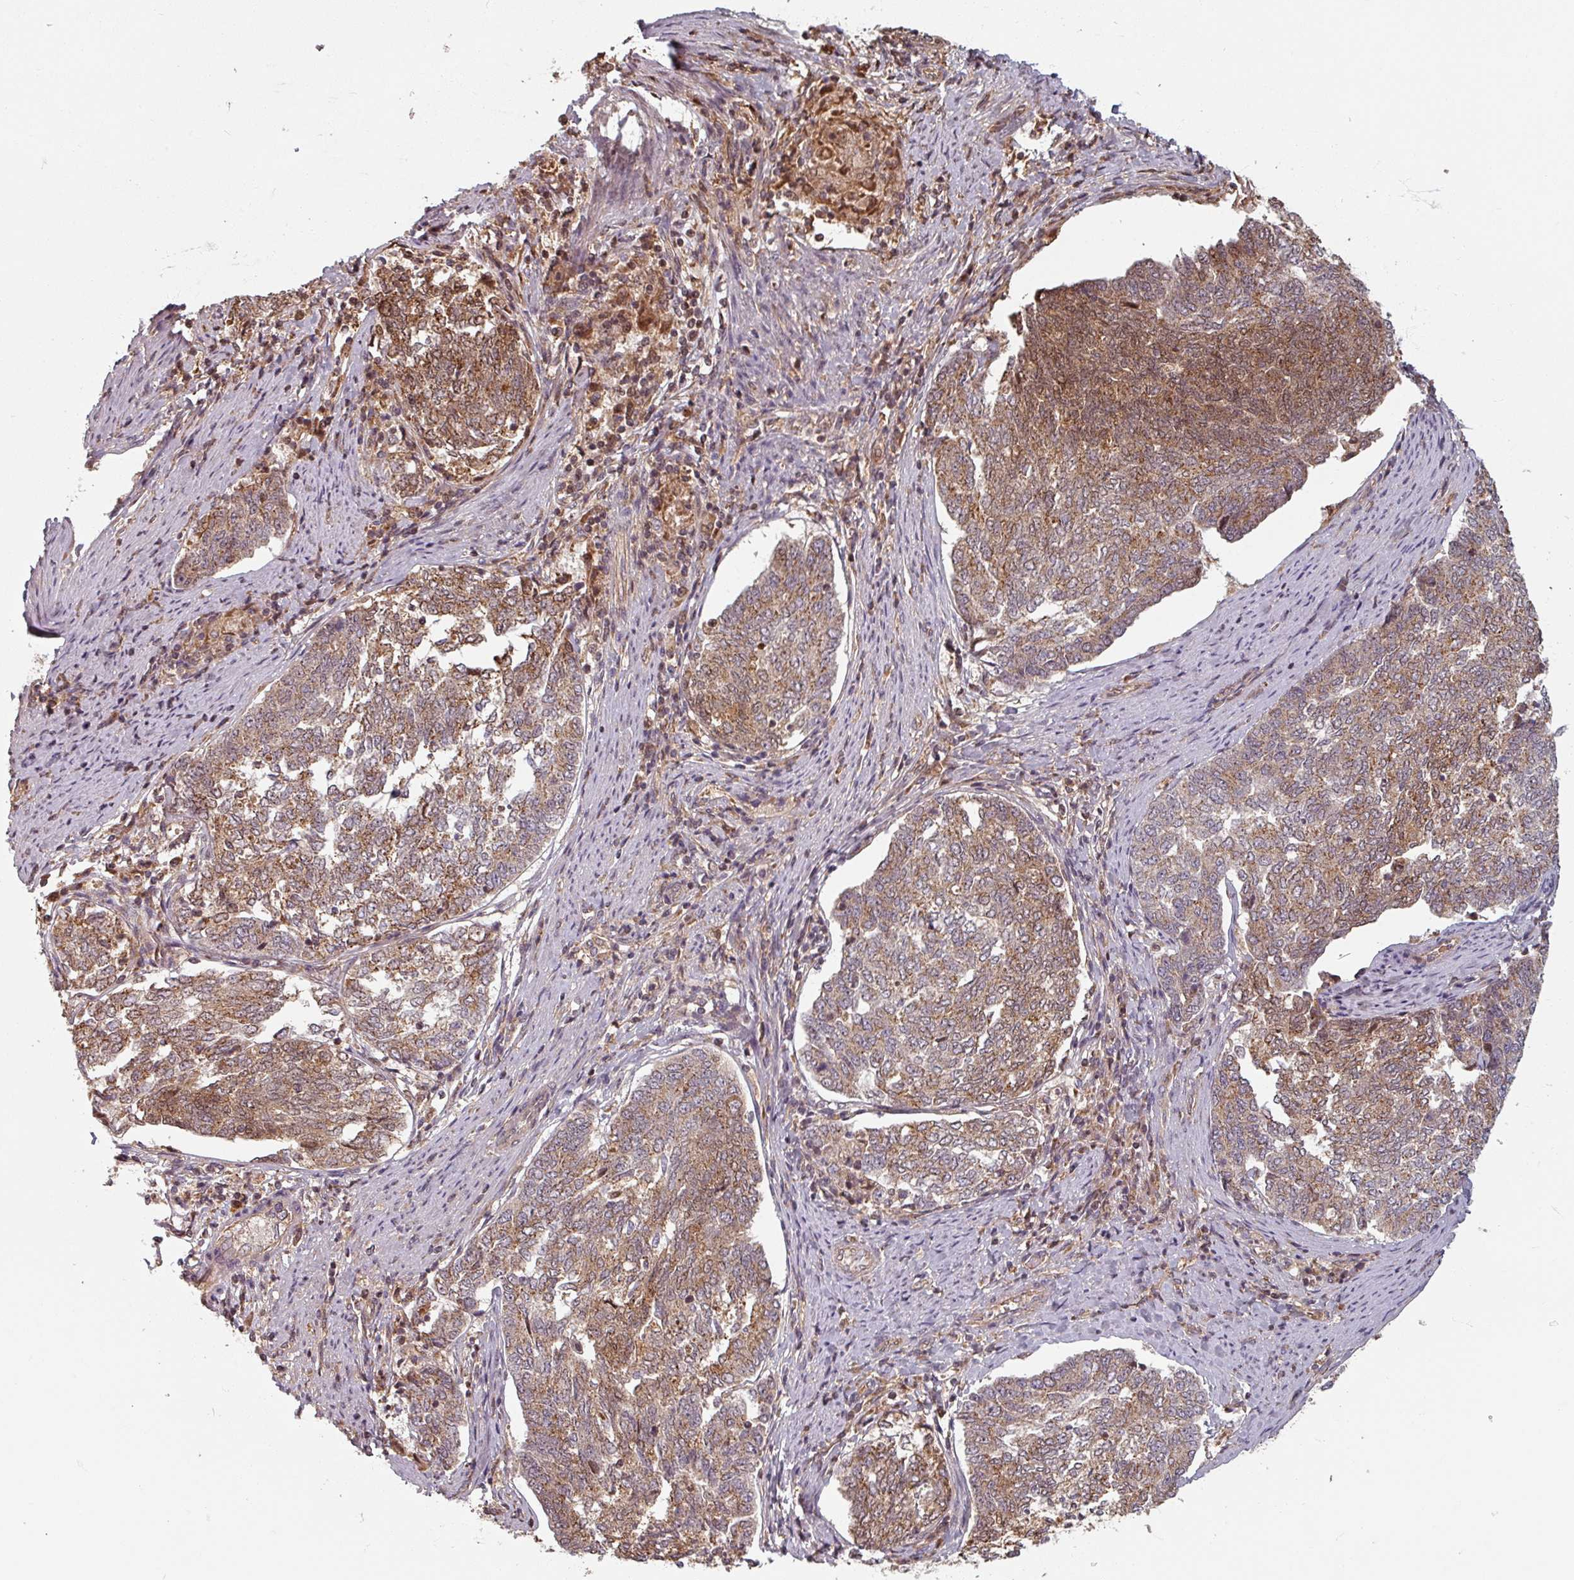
{"staining": {"intensity": "moderate", "quantity": ">75%", "location": "cytoplasmic/membranous"}, "tissue": "endometrial cancer", "cell_type": "Tumor cells", "image_type": "cancer", "snomed": [{"axis": "morphology", "description": "Adenocarcinoma, NOS"}, {"axis": "topography", "description": "Endometrium"}], "caption": "This histopathology image exhibits immunohistochemistry (IHC) staining of human endometrial cancer, with medium moderate cytoplasmic/membranous staining in approximately >75% of tumor cells.", "gene": "EID1", "patient": {"sex": "female", "age": 80}}